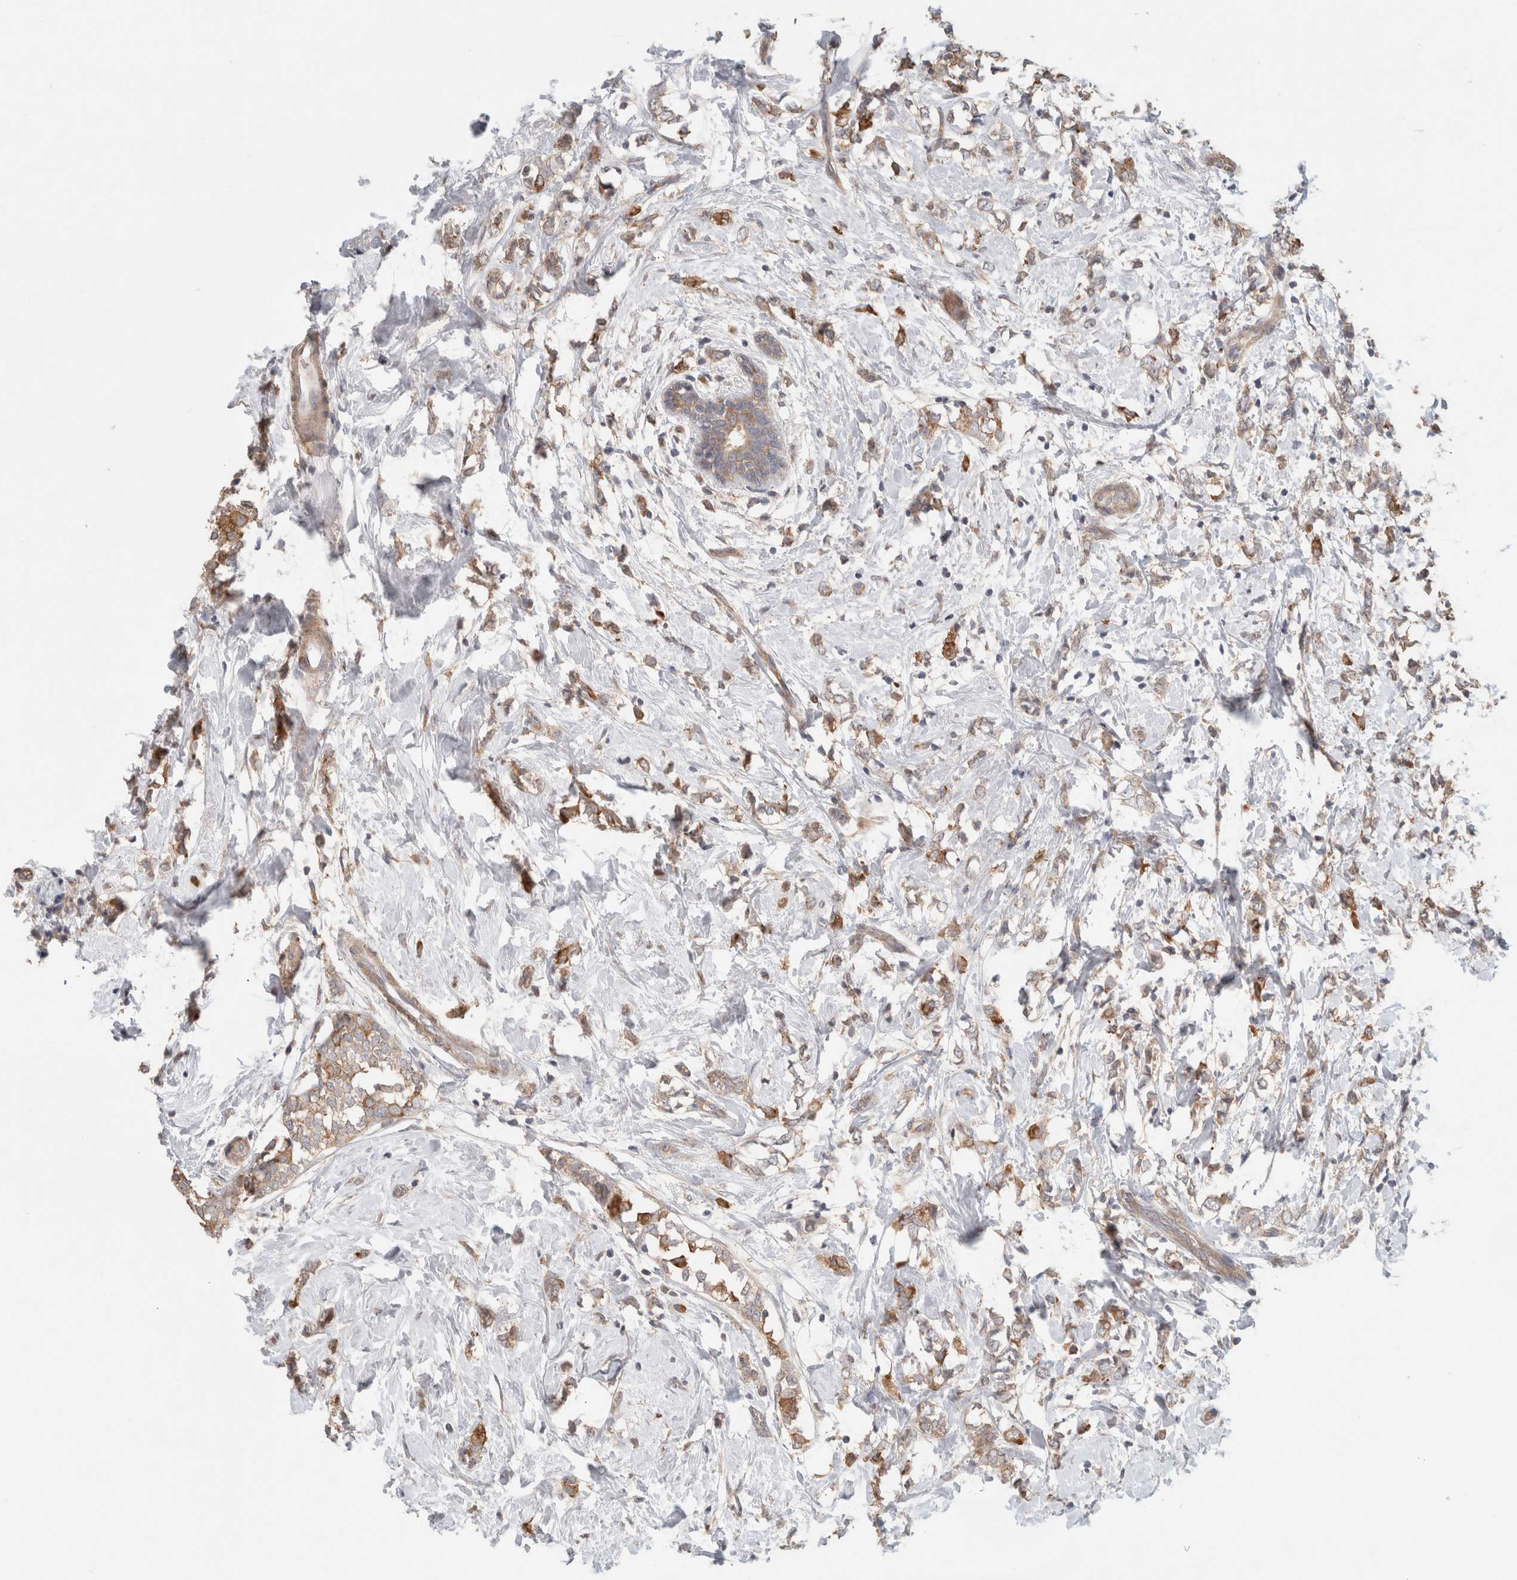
{"staining": {"intensity": "moderate", "quantity": ">75%", "location": "cytoplasmic/membranous"}, "tissue": "breast cancer", "cell_type": "Tumor cells", "image_type": "cancer", "snomed": [{"axis": "morphology", "description": "Normal tissue, NOS"}, {"axis": "morphology", "description": "Lobular carcinoma"}, {"axis": "topography", "description": "Breast"}], "caption": "High-power microscopy captured an immunohistochemistry (IHC) photomicrograph of breast lobular carcinoma, revealing moderate cytoplasmic/membranous positivity in approximately >75% of tumor cells.", "gene": "RASAL2", "patient": {"sex": "female", "age": 47}}